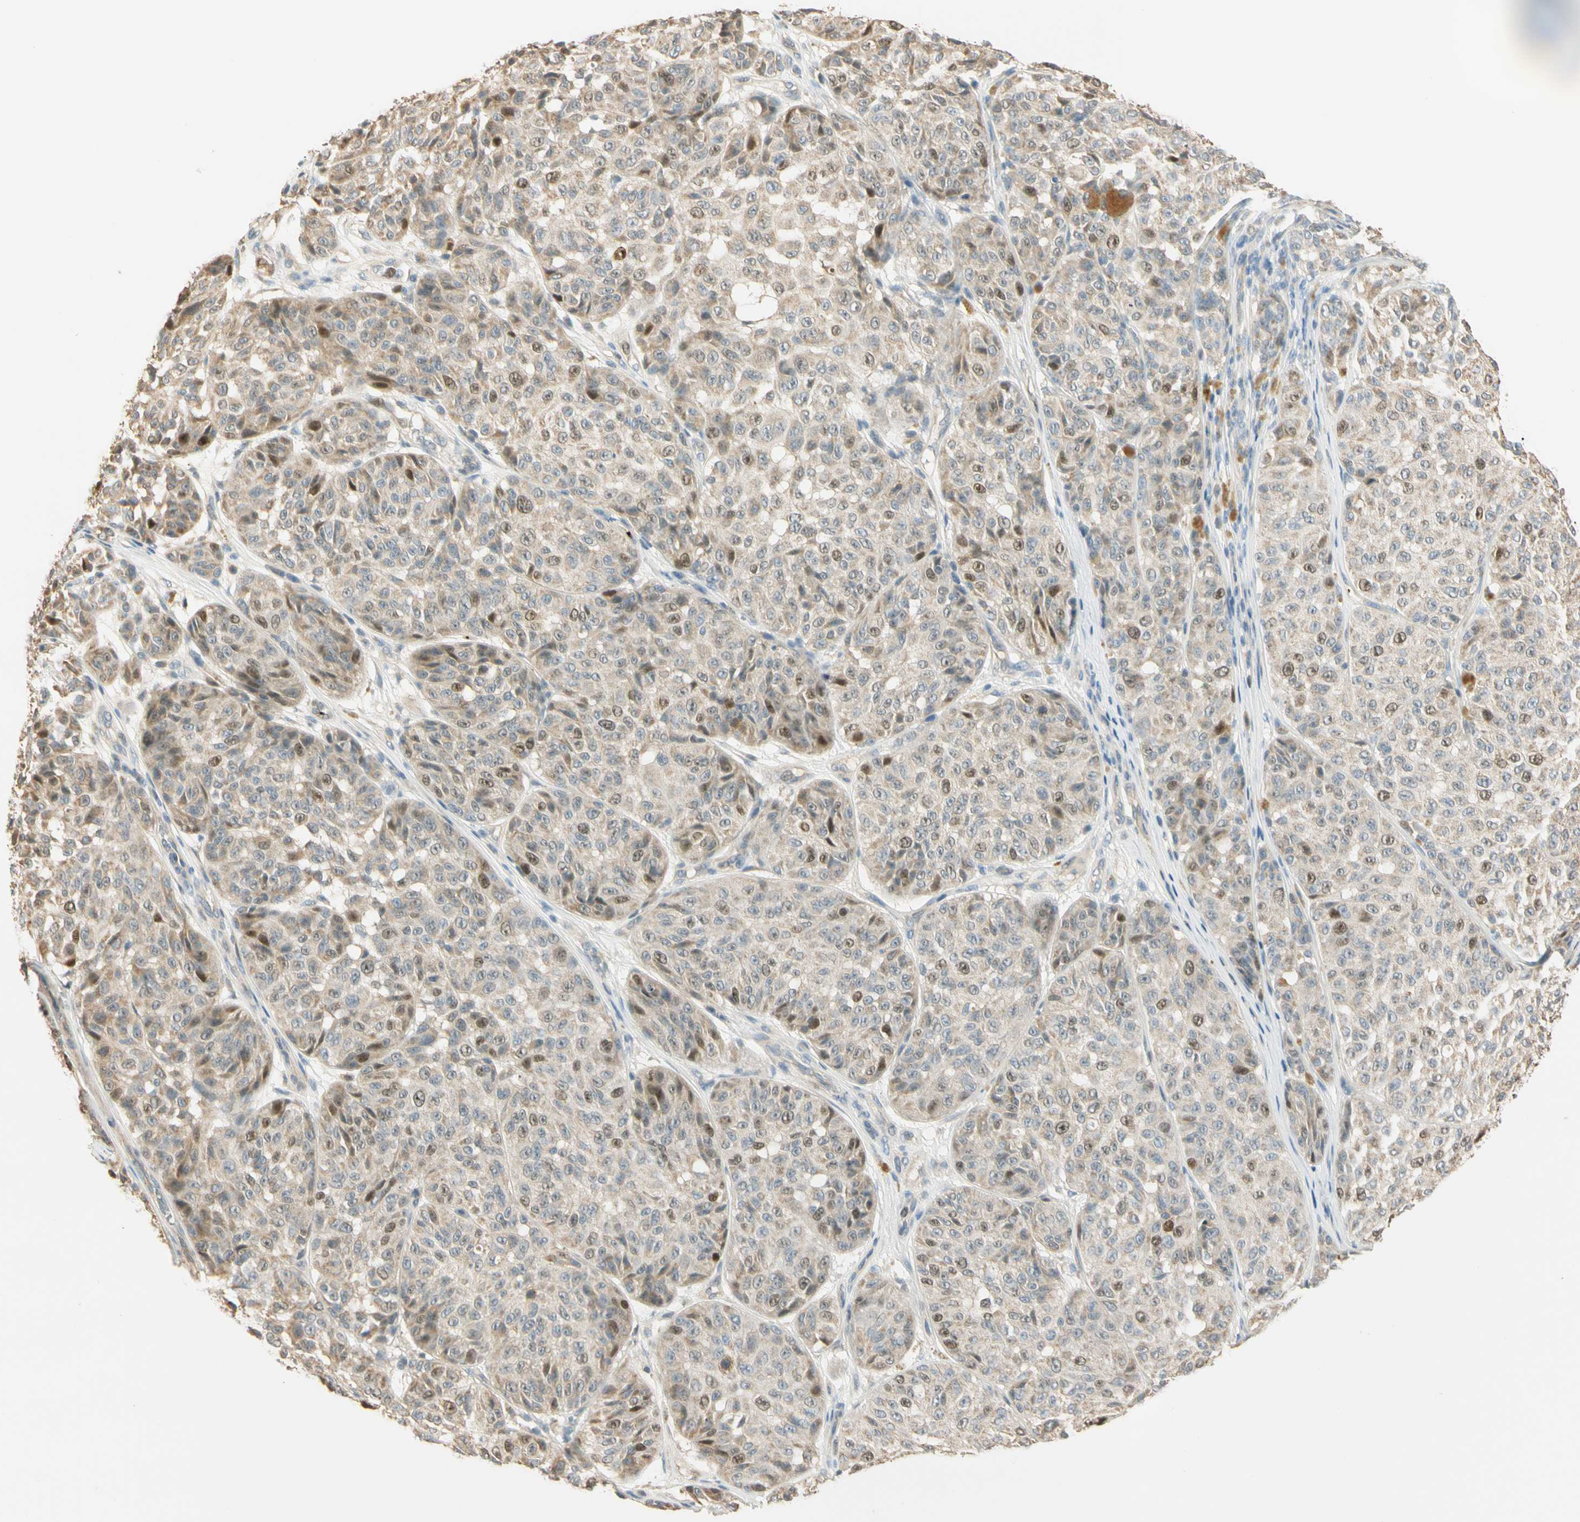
{"staining": {"intensity": "moderate", "quantity": "25%-75%", "location": "cytoplasmic/membranous,nuclear"}, "tissue": "melanoma", "cell_type": "Tumor cells", "image_type": "cancer", "snomed": [{"axis": "morphology", "description": "Malignant melanoma, NOS"}, {"axis": "topography", "description": "Skin"}], "caption": "A micrograph of malignant melanoma stained for a protein reveals moderate cytoplasmic/membranous and nuclear brown staining in tumor cells.", "gene": "RAD18", "patient": {"sex": "female", "age": 46}}